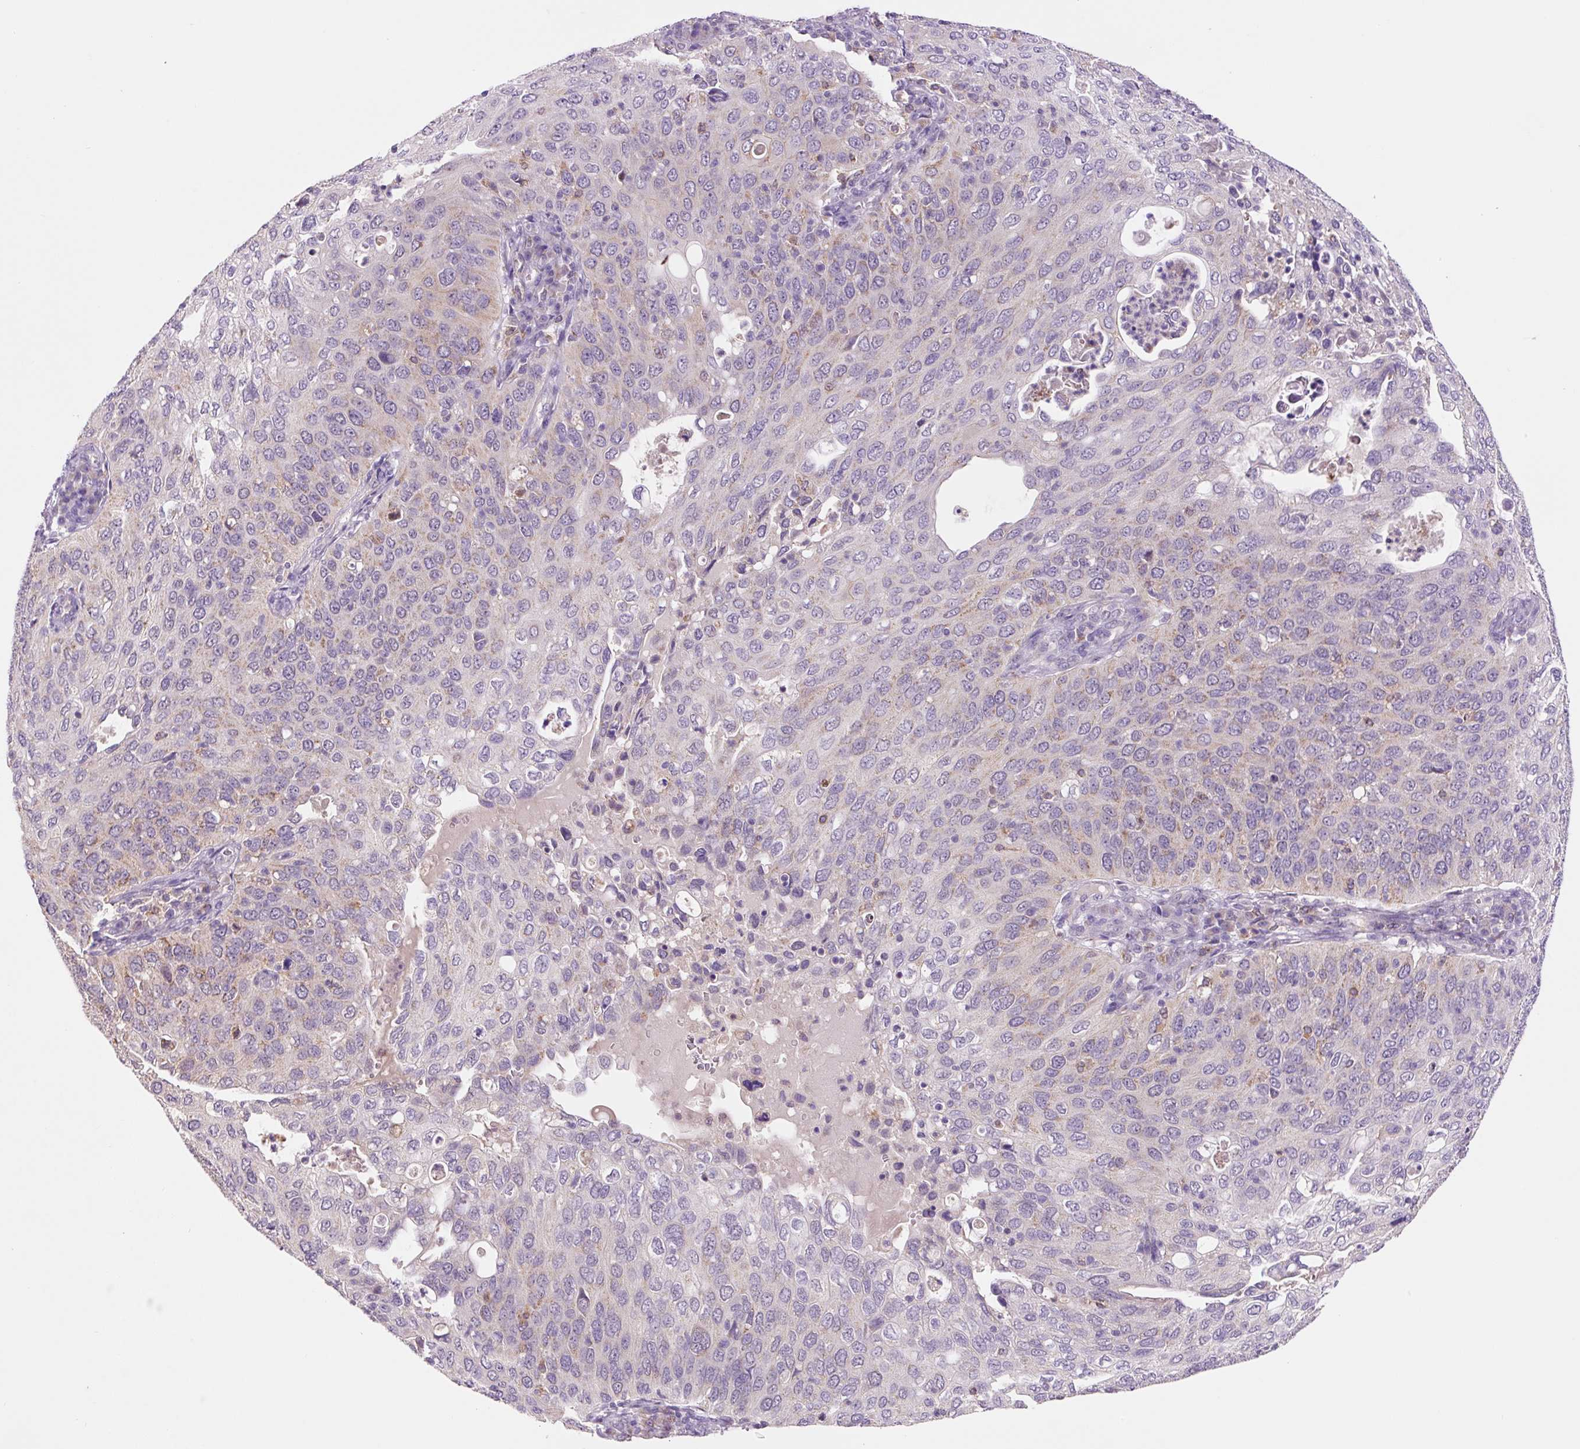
{"staining": {"intensity": "negative", "quantity": "none", "location": "none"}, "tissue": "cervical cancer", "cell_type": "Tumor cells", "image_type": "cancer", "snomed": [{"axis": "morphology", "description": "Squamous cell carcinoma, NOS"}, {"axis": "topography", "description": "Cervix"}], "caption": "IHC image of squamous cell carcinoma (cervical) stained for a protein (brown), which reveals no positivity in tumor cells. (Brightfield microscopy of DAB (3,3'-diaminobenzidine) immunohistochemistry (IHC) at high magnification).", "gene": "PCK2", "patient": {"sex": "female", "age": 36}}